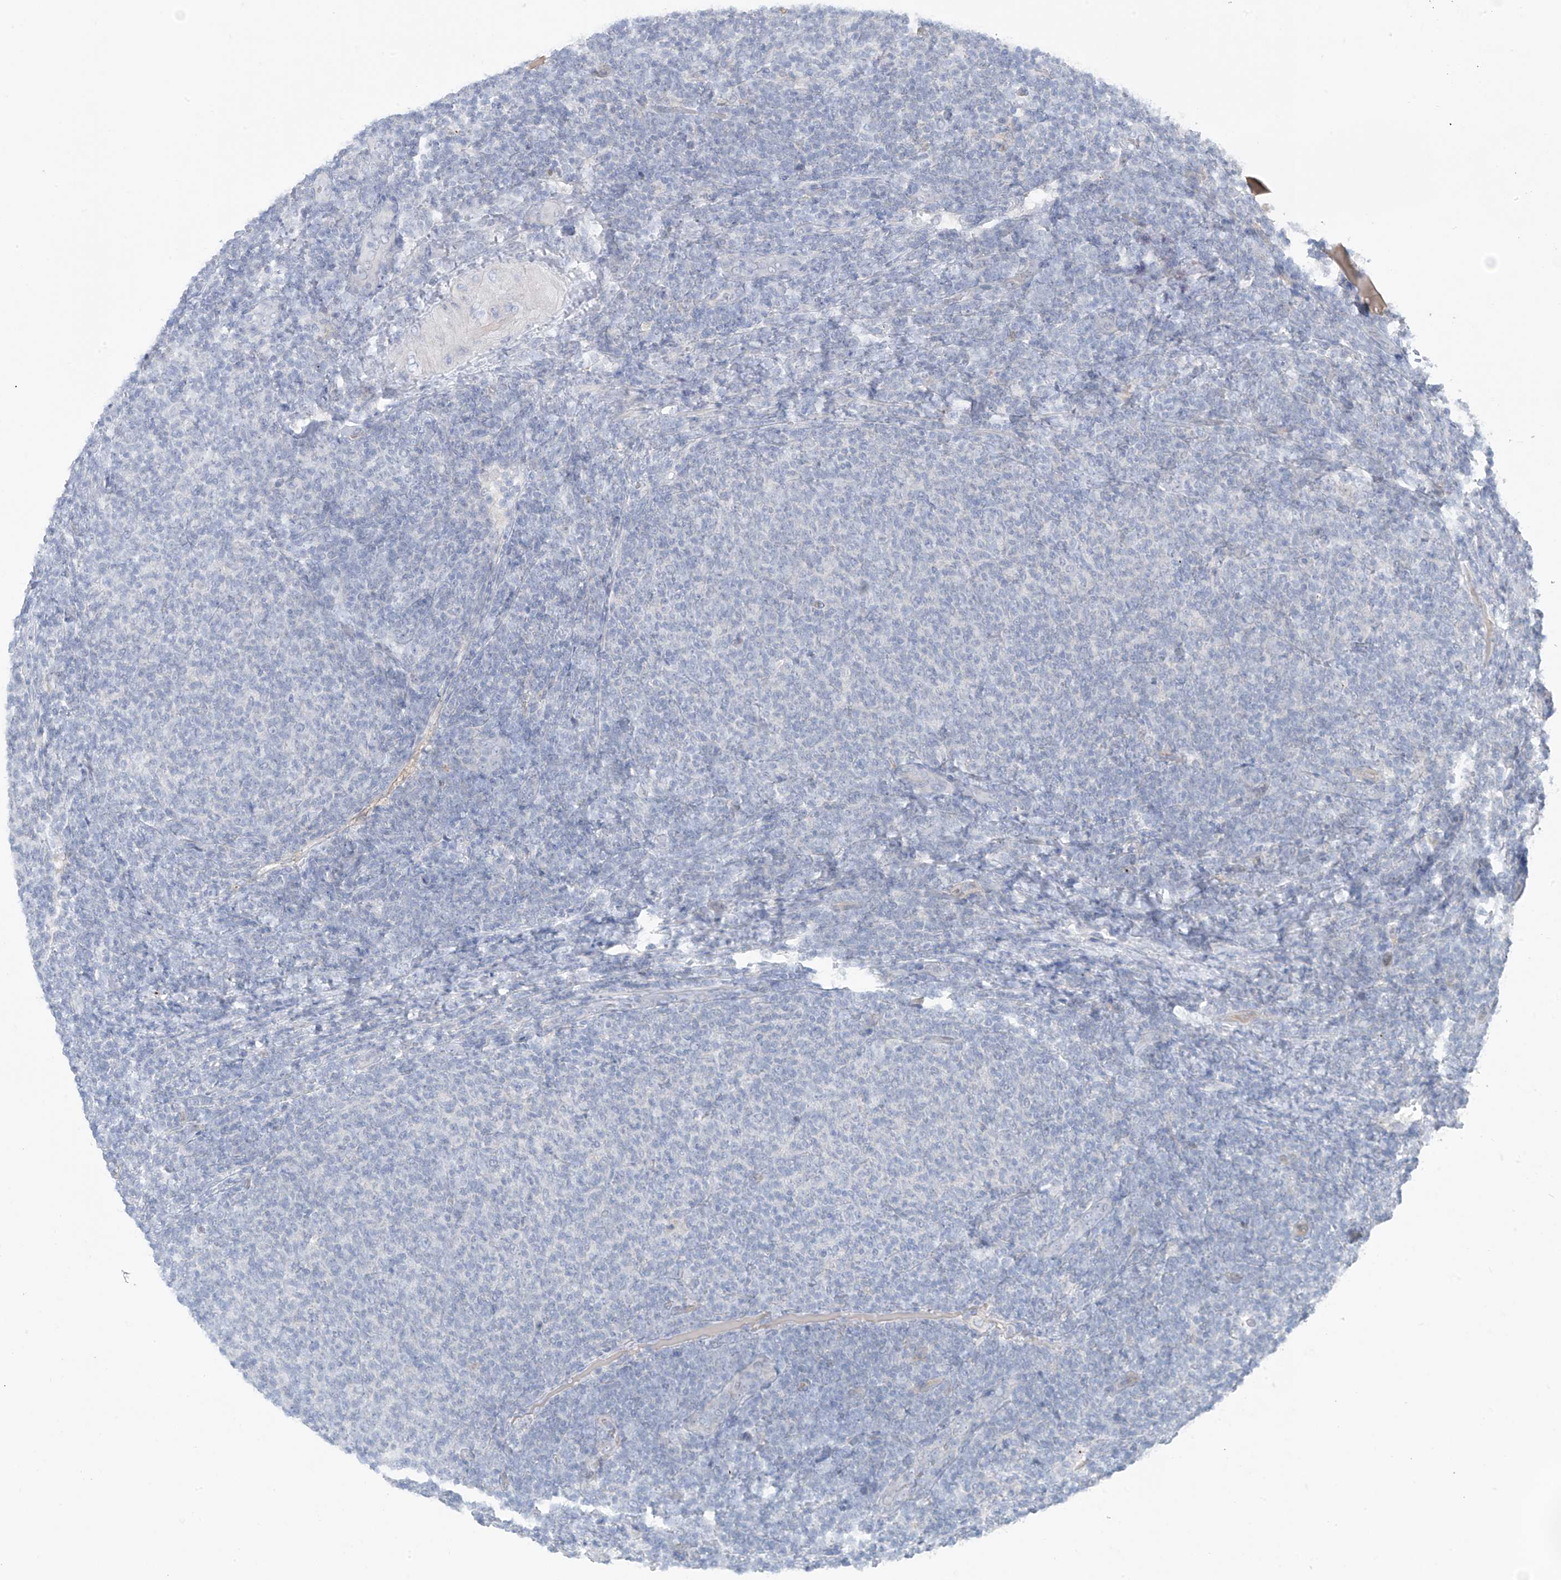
{"staining": {"intensity": "negative", "quantity": "none", "location": "none"}, "tissue": "lymphoma", "cell_type": "Tumor cells", "image_type": "cancer", "snomed": [{"axis": "morphology", "description": "Malignant lymphoma, non-Hodgkin's type, Low grade"}, {"axis": "topography", "description": "Lymph node"}], "caption": "This micrograph is of malignant lymphoma, non-Hodgkin's type (low-grade) stained with immunohistochemistry (IHC) to label a protein in brown with the nuclei are counter-stained blue. There is no expression in tumor cells.", "gene": "ZNF793", "patient": {"sex": "male", "age": 66}}